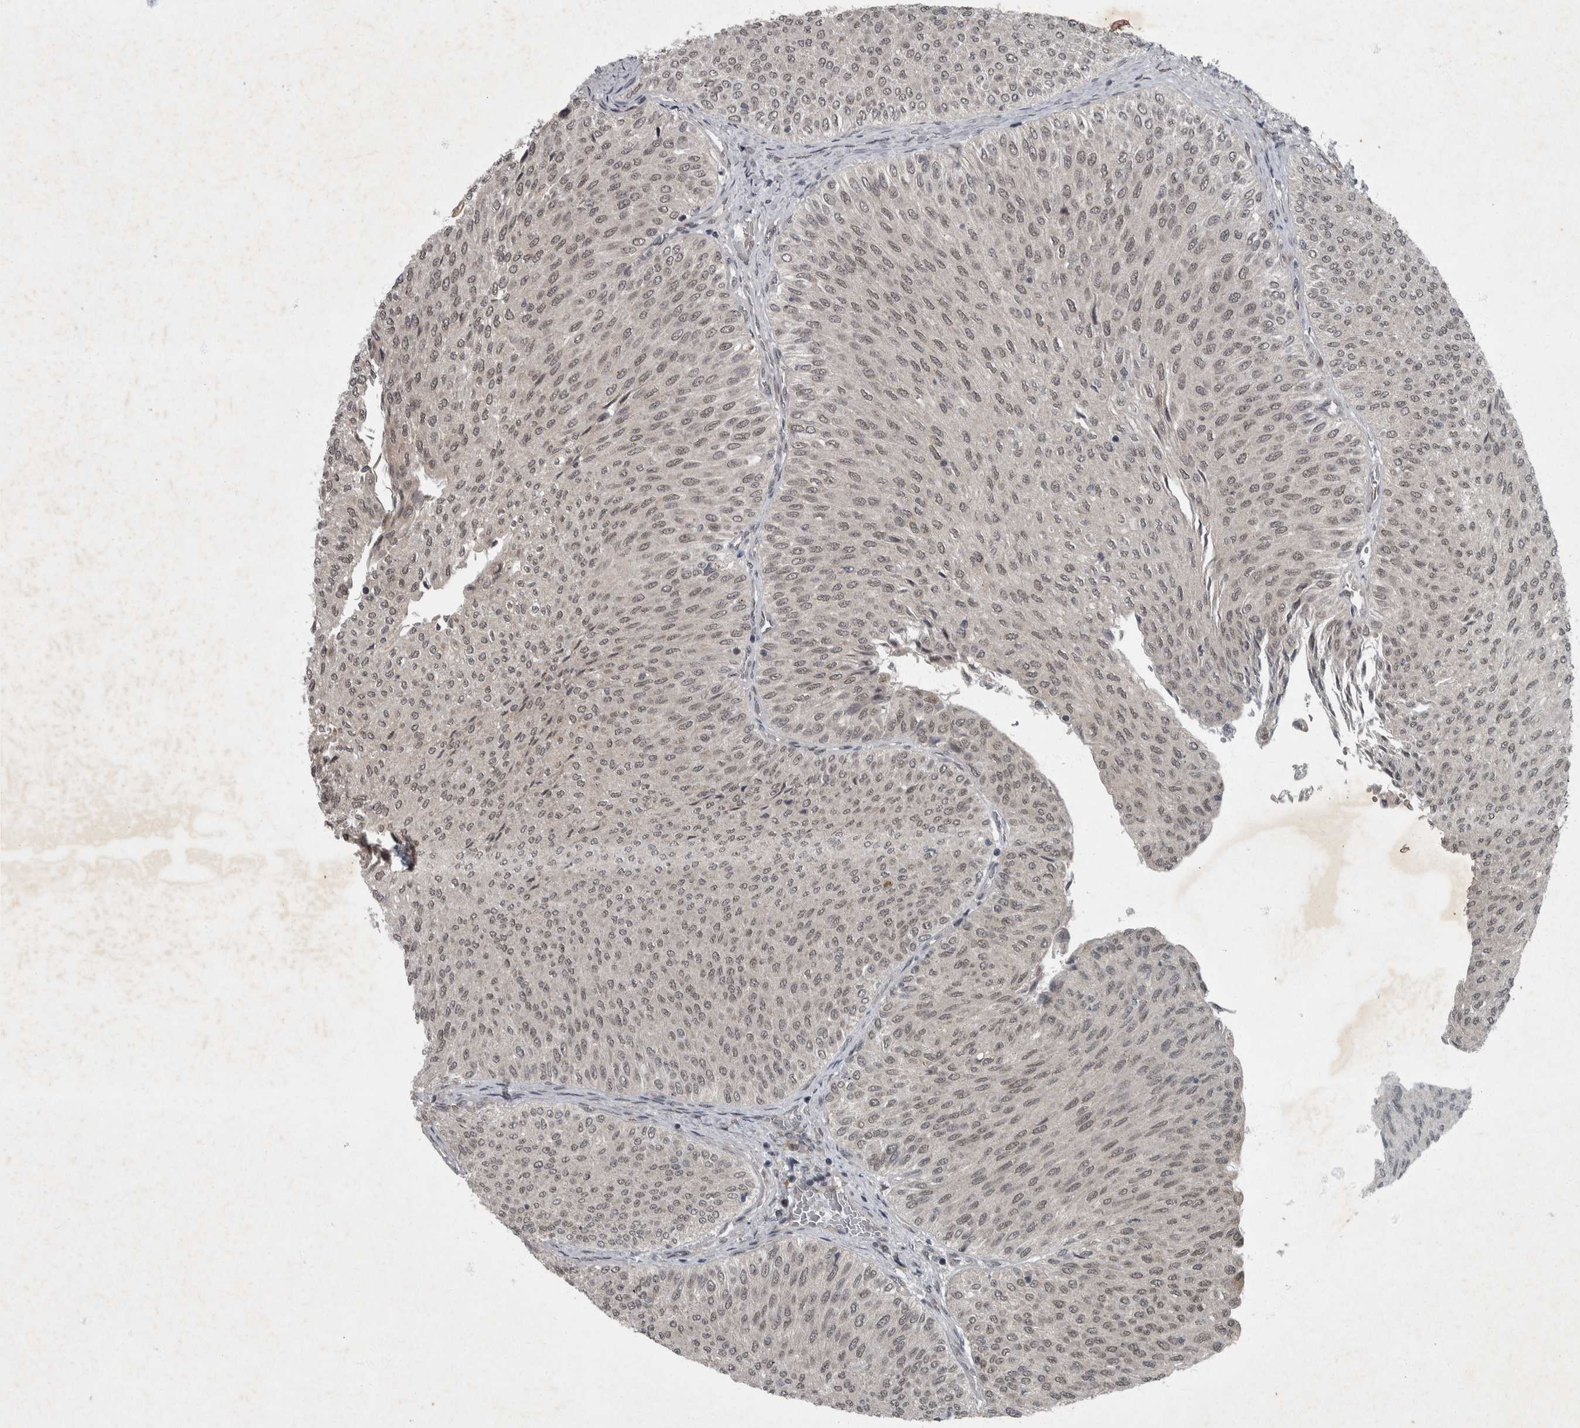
{"staining": {"intensity": "weak", "quantity": ">75%", "location": "nuclear"}, "tissue": "urothelial cancer", "cell_type": "Tumor cells", "image_type": "cancer", "snomed": [{"axis": "morphology", "description": "Urothelial carcinoma, Low grade"}, {"axis": "topography", "description": "Urinary bladder"}], "caption": "DAB immunohistochemical staining of human low-grade urothelial carcinoma exhibits weak nuclear protein expression in about >75% of tumor cells.", "gene": "WDR33", "patient": {"sex": "male", "age": 78}}